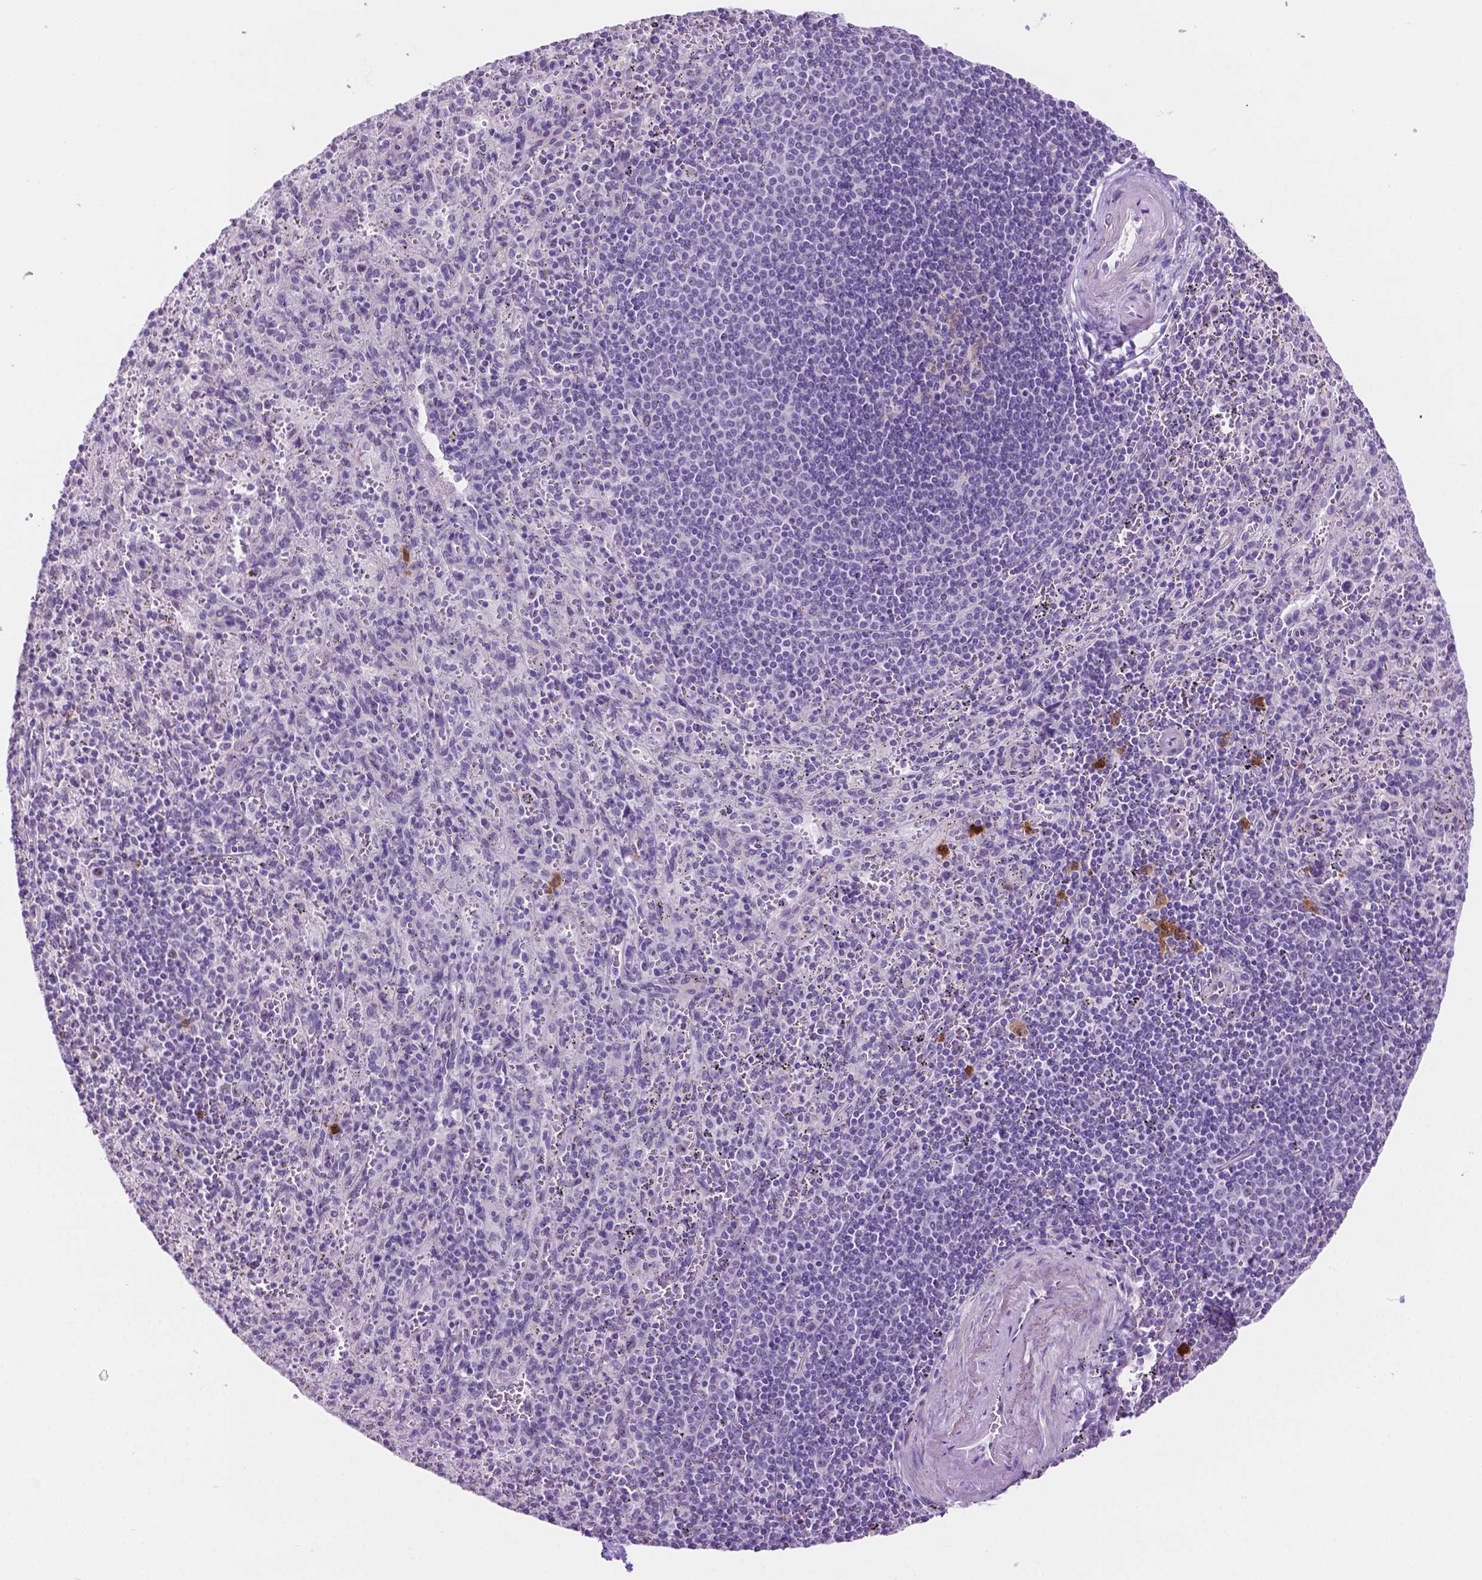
{"staining": {"intensity": "negative", "quantity": "none", "location": "none"}, "tissue": "spleen", "cell_type": "Cells in red pulp", "image_type": "normal", "snomed": [{"axis": "morphology", "description": "Normal tissue, NOS"}, {"axis": "topography", "description": "Spleen"}], "caption": "Immunohistochemical staining of normal spleen shows no significant positivity in cells in red pulp.", "gene": "ACY3", "patient": {"sex": "male", "age": 57}}